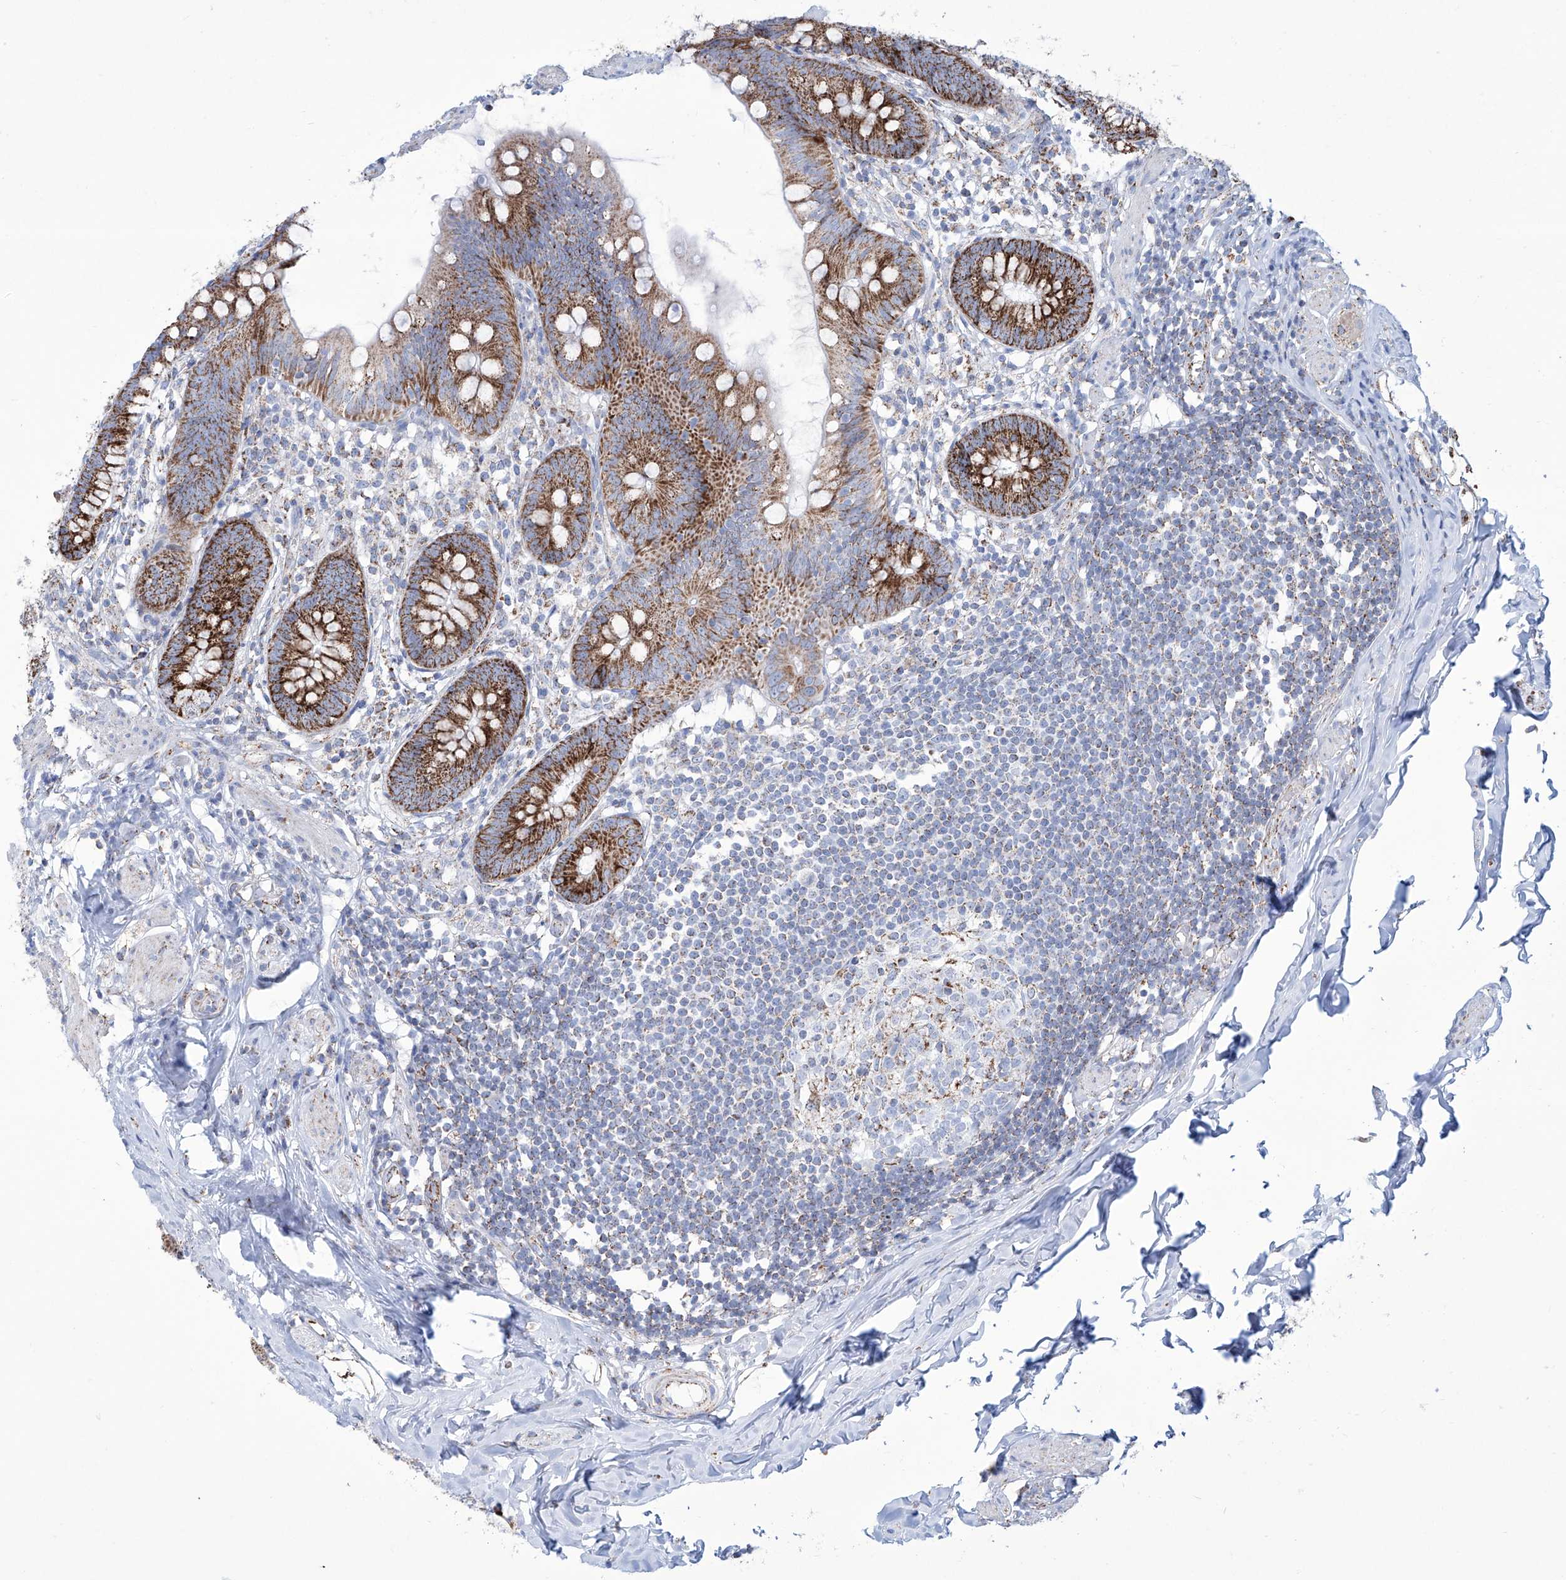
{"staining": {"intensity": "strong", "quantity": ">75%", "location": "cytoplasmic/membranous"}, "tissue": "appendix", "cell_type": "Glandular cells", "image_type": "normal", "snomed": [{"axis": "morphology", "description": "Normal tissue, NOS"}, {"axis": "topography", "description": "Appendix"}], "caption": "Appendix stained for a protein (brown) reveals strong cytoplasmic/membranous positive staining in about >75% of glandular cells.", "gene": "ALDH6A1", "patient": {"sex": "female", "age": 62}}